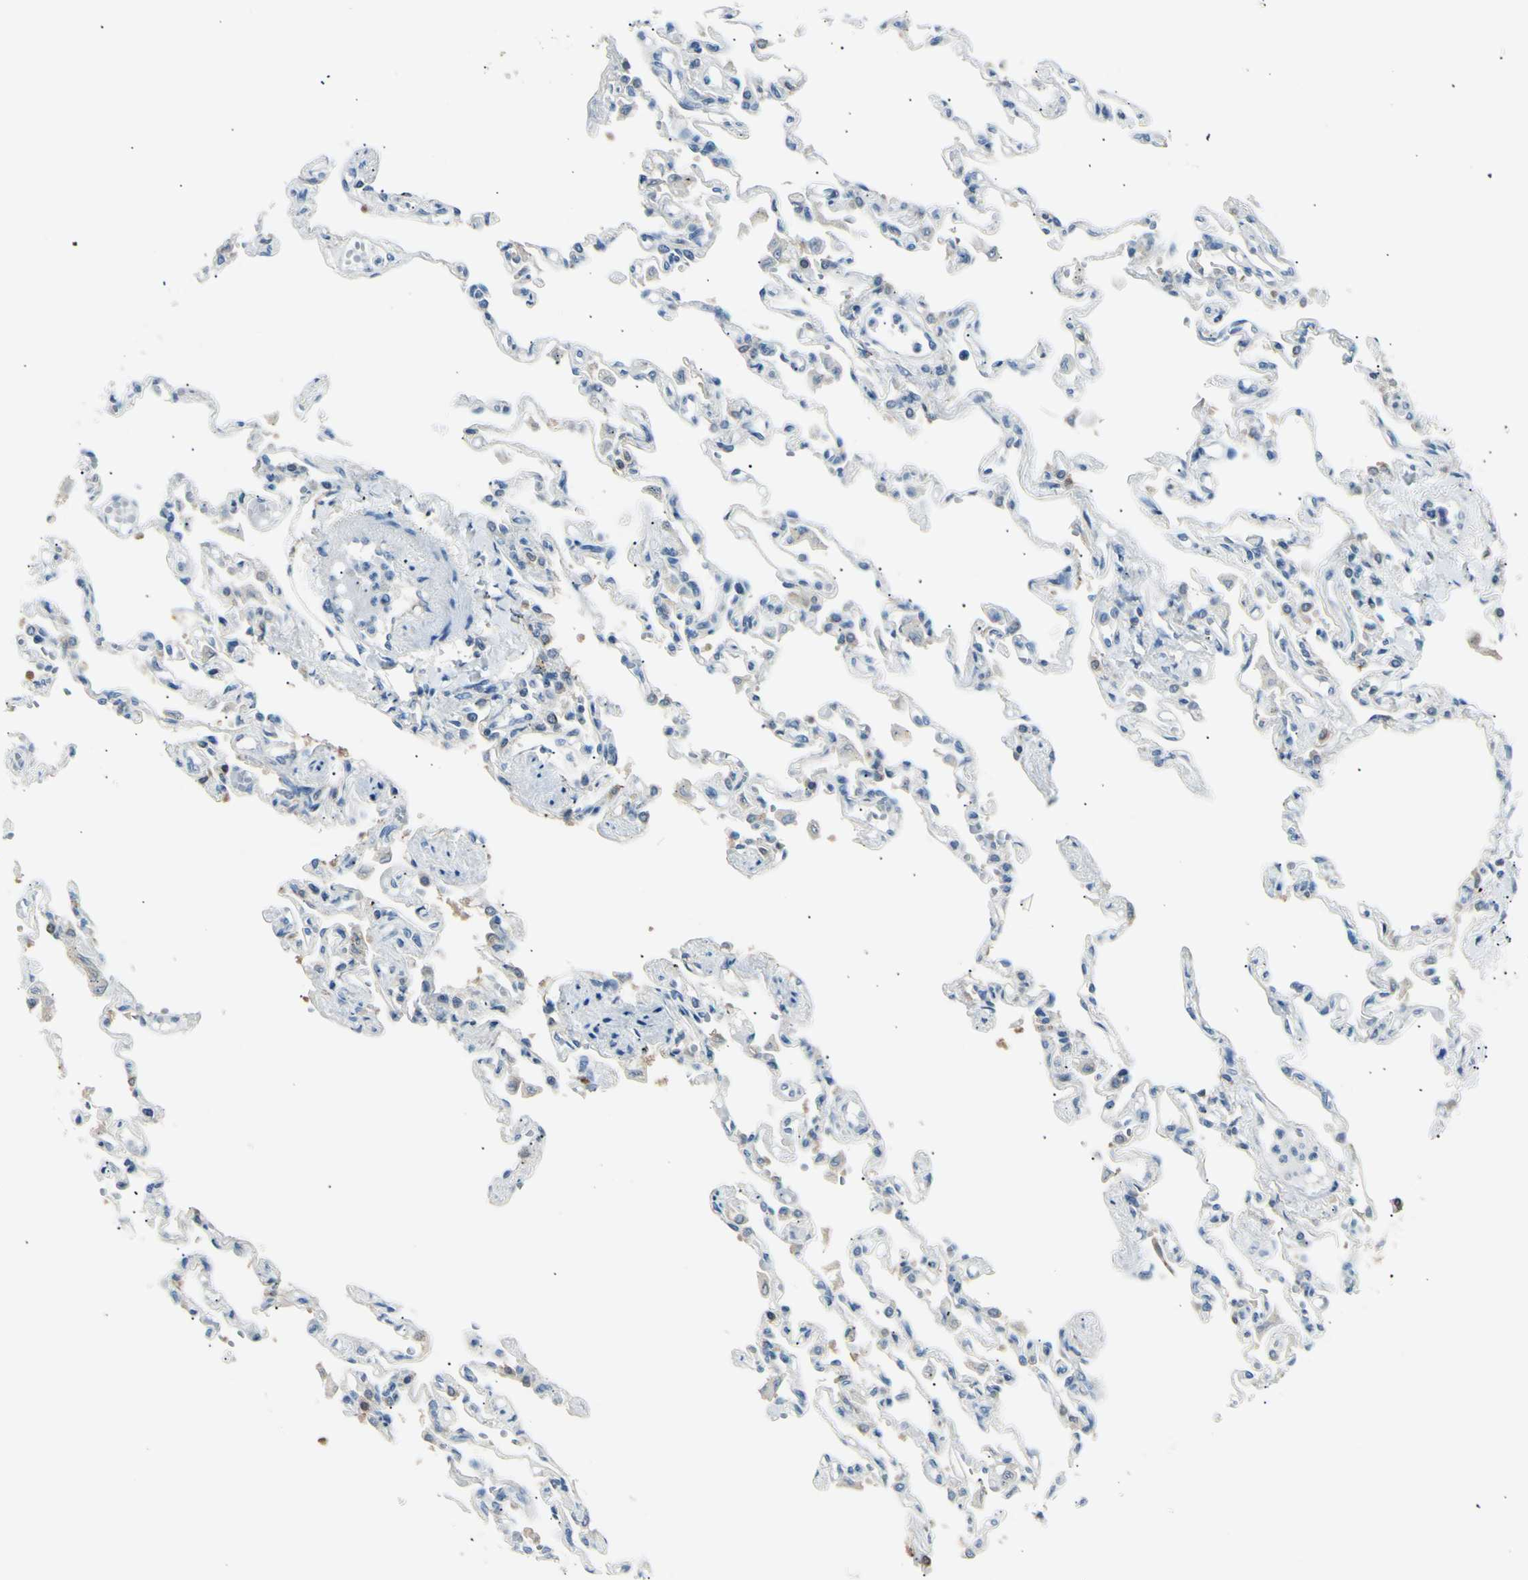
{"staining": {"intensity": "weak", "quantity": "<25%", "location": "cytoplasmic/membranous"}, "tissue": "lung", "cell_type": "Alveolar cells", "image_type": "normal", "snomed": [{"axis": "morphology", "description": "Normal tissue, NOS"}, {"axis": "topography", "description": "Lung"}], "caption": "Immunohistochemistry histopathology image of normal lung: human lung stained with DAB shows no significant protein staining in alveolar cells.", "gene": "LHPP", "patient": {"sex": "male", "age": 21}}